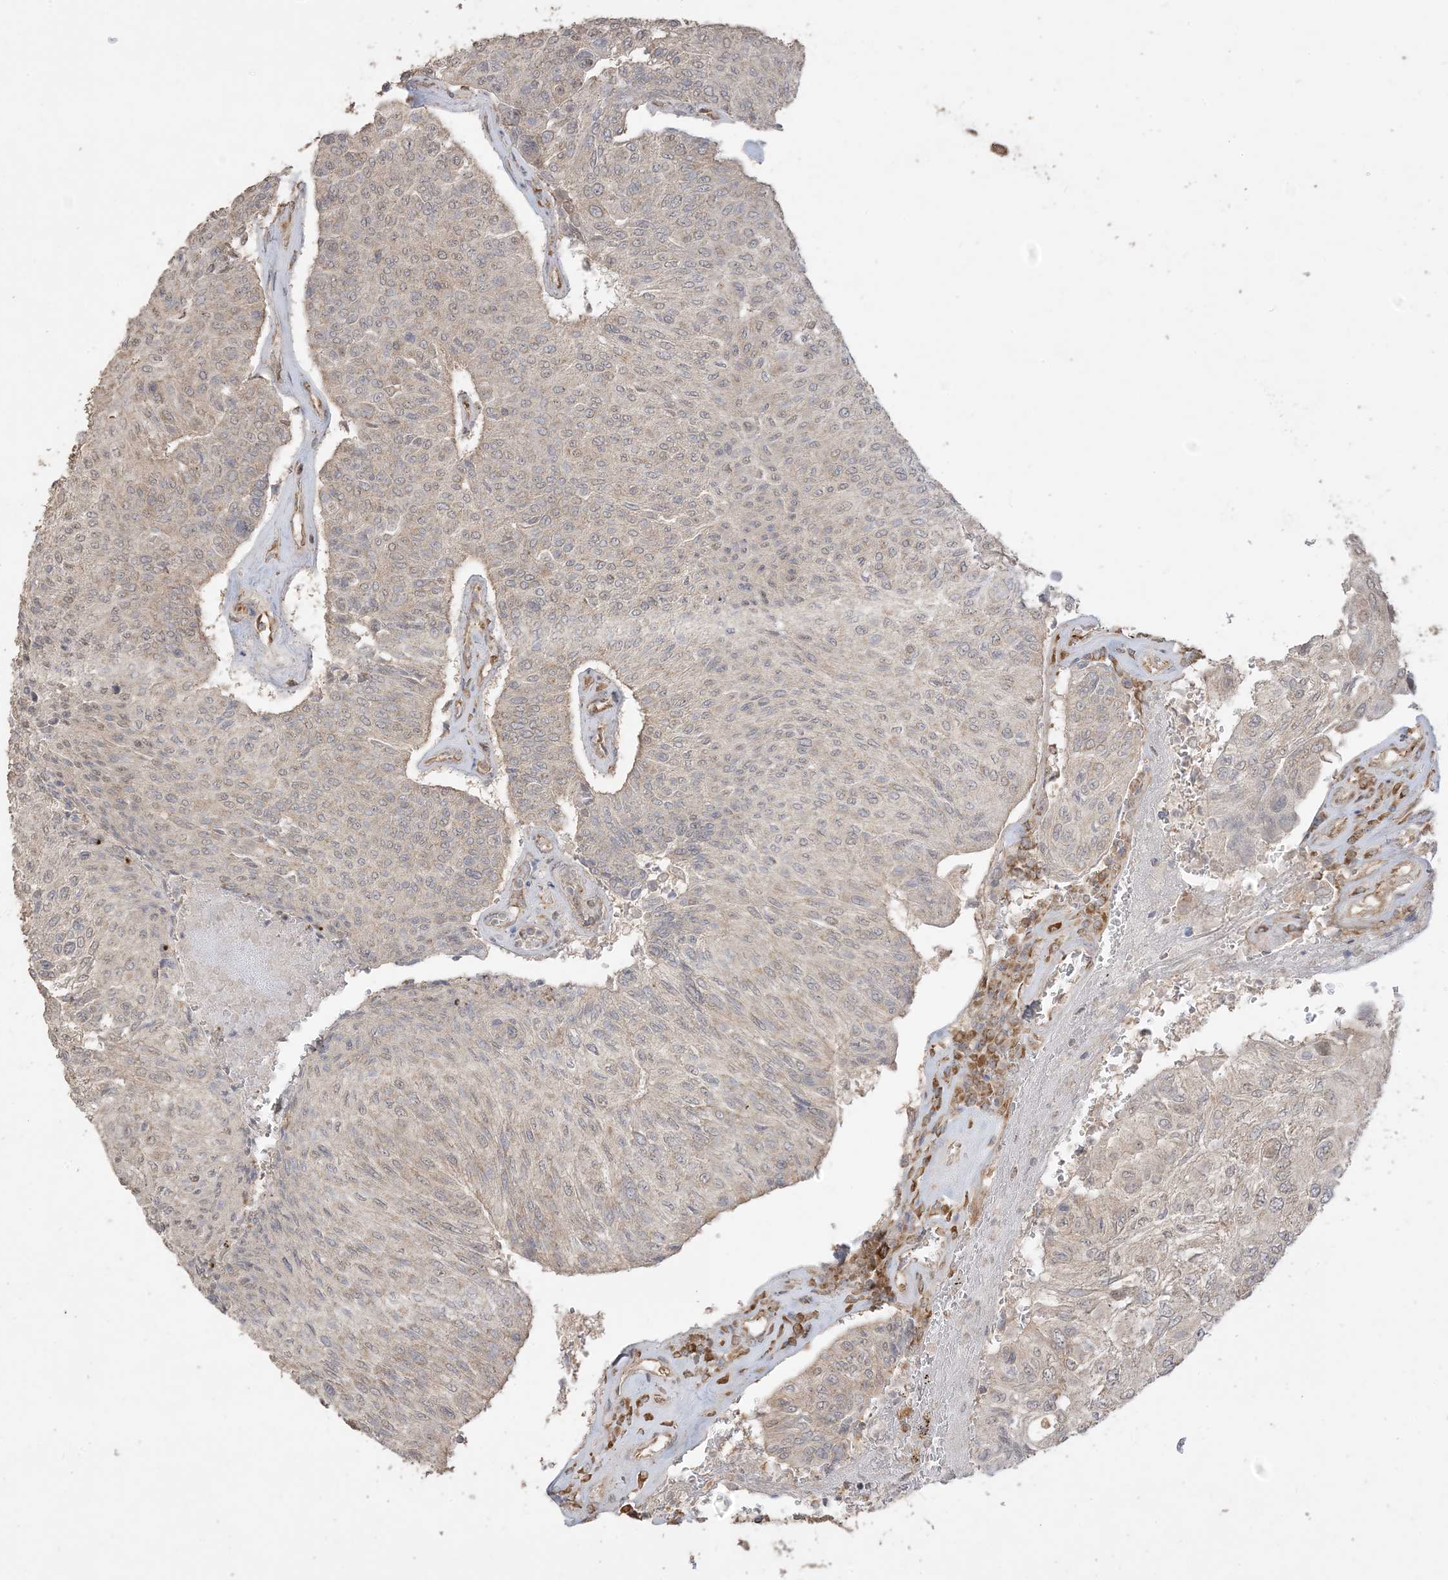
{"staining": {"intensity": "strong", "quantity": ">75%", "location": "cytoplasmic/membranous"}, "tissue": "urothelial cancer", "cell_type": "Tumor cells", "image_type": "cancer", "snomed": [{"axis": "morphology", "description": "Urothelial carcinoma, High grade"}, {"axis": "topography", "description": "Urinary bladder"}], "caption": "Human urothelial cancer stained with a brown dye exhibits strong cytoplasmic/membranous positive staining in about >75% of tumor cells.", "gene": "SIRT3", "patient": {"sex": "male", "age": 66}}